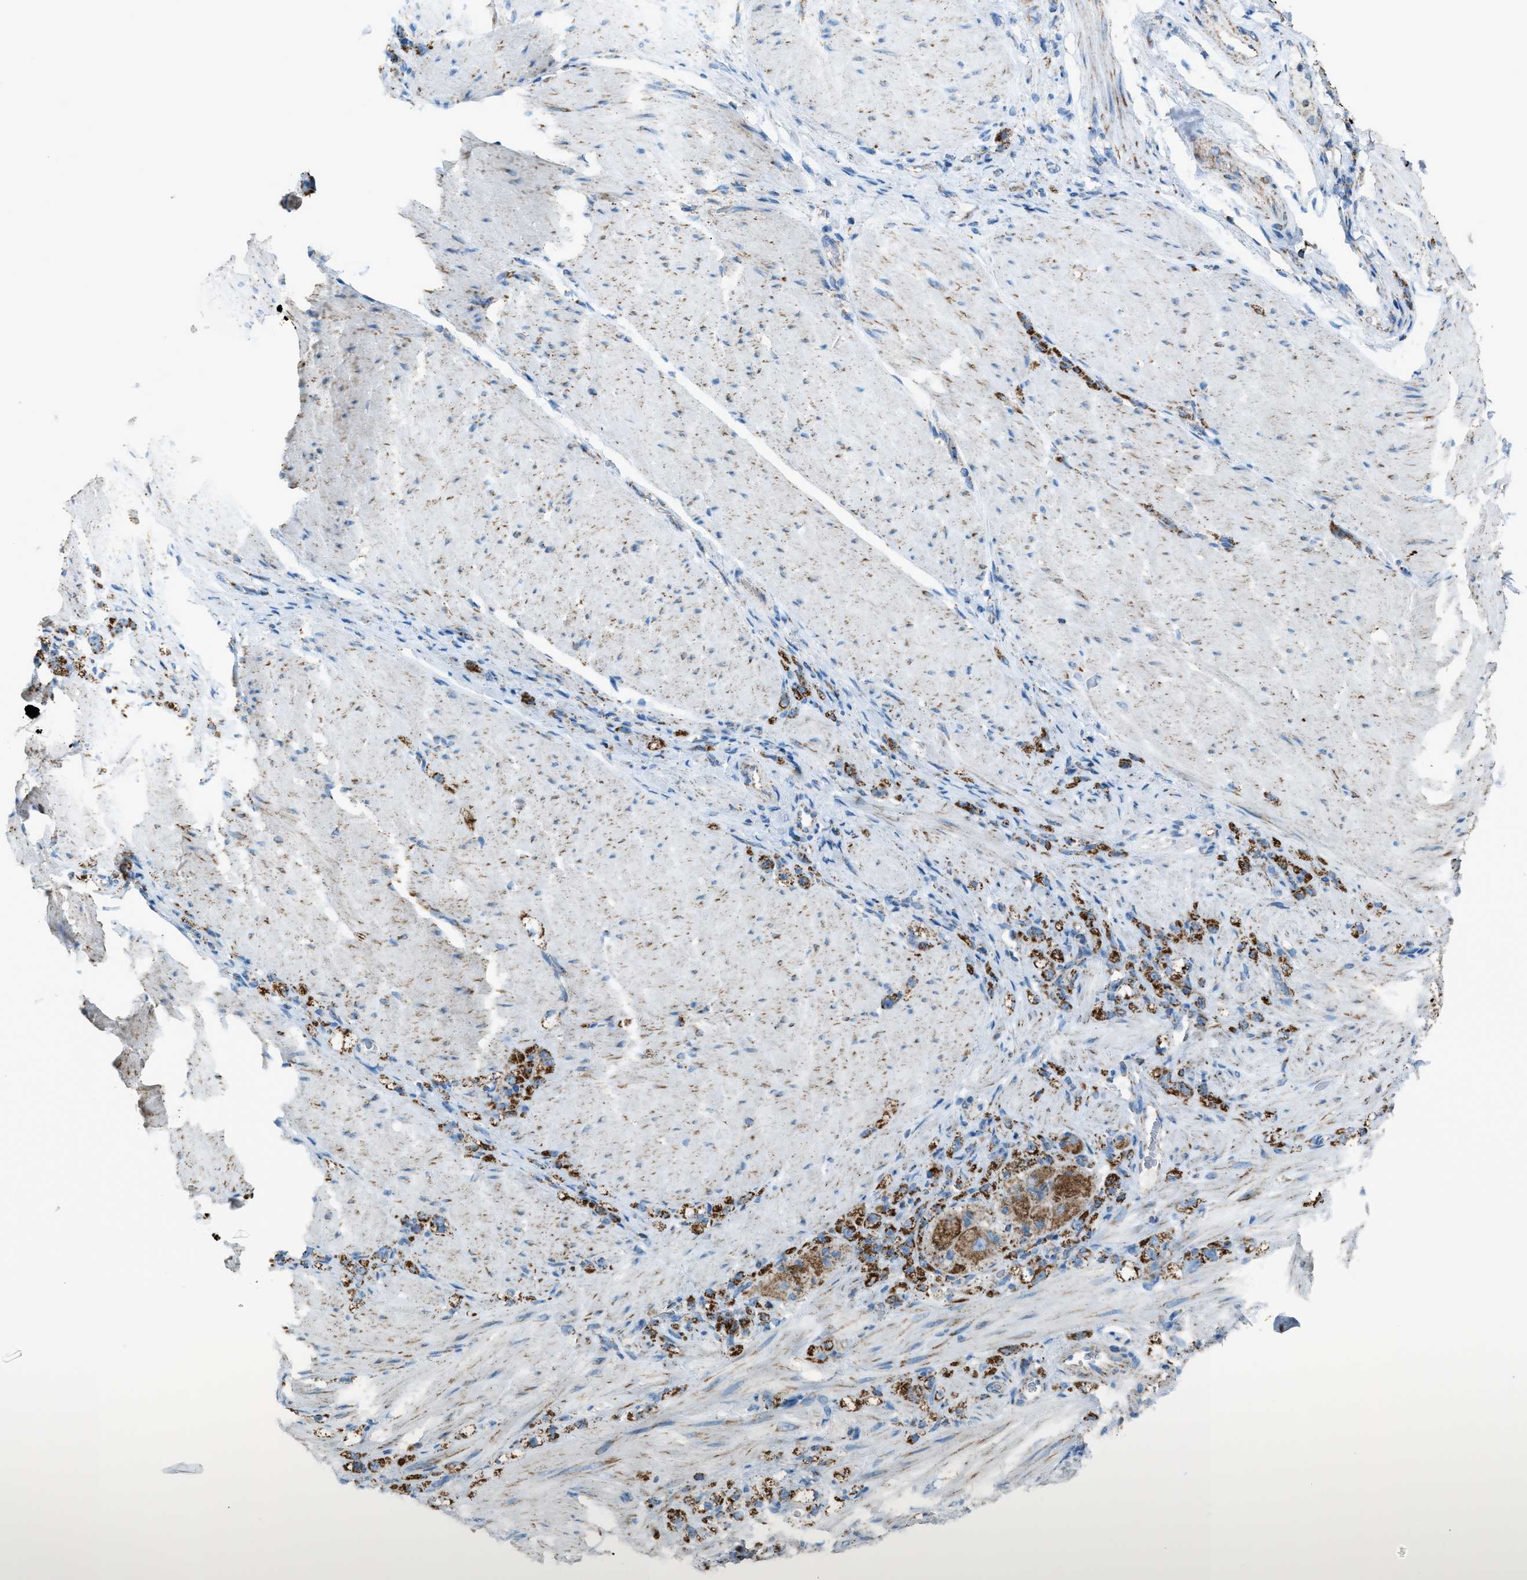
{"staining": {"intensity": "strong", "quantity": ">75%", "location": "cytoplasmic/membranous"}, "tissue": "stomach cancer", "cell_type": "Tumor cells", "image_type": "cancer", "snomed": [{"axis": "morphology", "description": "Normal tissue, NOS"}, {"axis": "morphology", "description": "Adenocarcinoma, NOS"}, {"axis": "topography", "description": "Stomach"}], "caption": "Strong cytoplasmic/membranous positivity is identified in approximately >75% of tumor cells in adenocarcinoma (stomach).", "gene": "MDH2", "patient": {"sex": "male", "age": 82}}